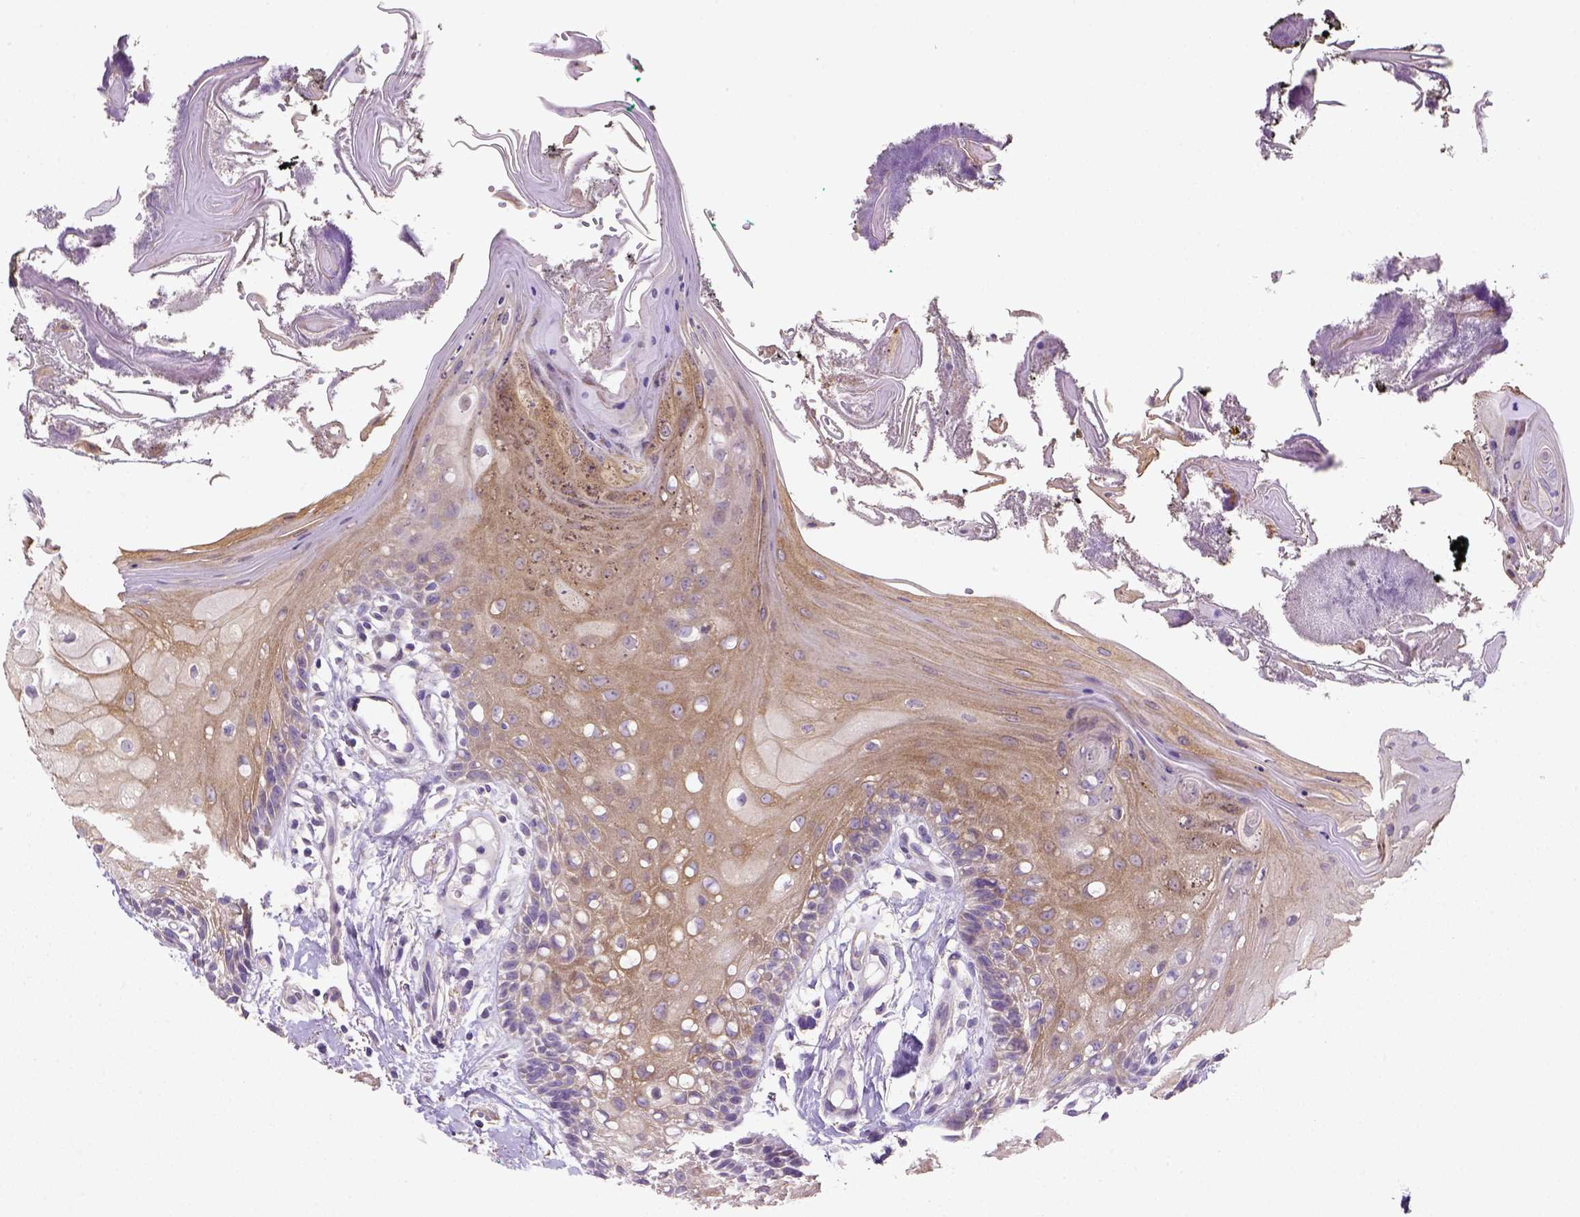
{"staining": {"intensity": "weak", "quantity": ">75%", "location": "cytoplasmic/membranous"}, "tissue": "oral mucosa", "cell_type": "Squamous epithelial cells", "image_type": "normal", "snomed": [{"axis": "morphology", "description": "Normal tissue, NOS"}, {"axis": "morphology", "description": "Squamous cell carcinoma, NOS"}, {"axis": "topography", "description": "Oral tissue"}, {"axis": "topography", "description": "Head-Neck"}], "caption": "Immunohistochemistry (IHC) staining of normal oral mucosa, which exhibits low levels of weak cytoplasmic/membranous expression in about >75% of squamous epithelial cells indicating weak cytoplasmic/membranous protein positivity. The staining was performed using DAB (brown) for protein detection and nuclei were counterstained in hematoxylin (blue).", "gene": "HTRA1", "patient": {"sex": "male", "age": 69}}